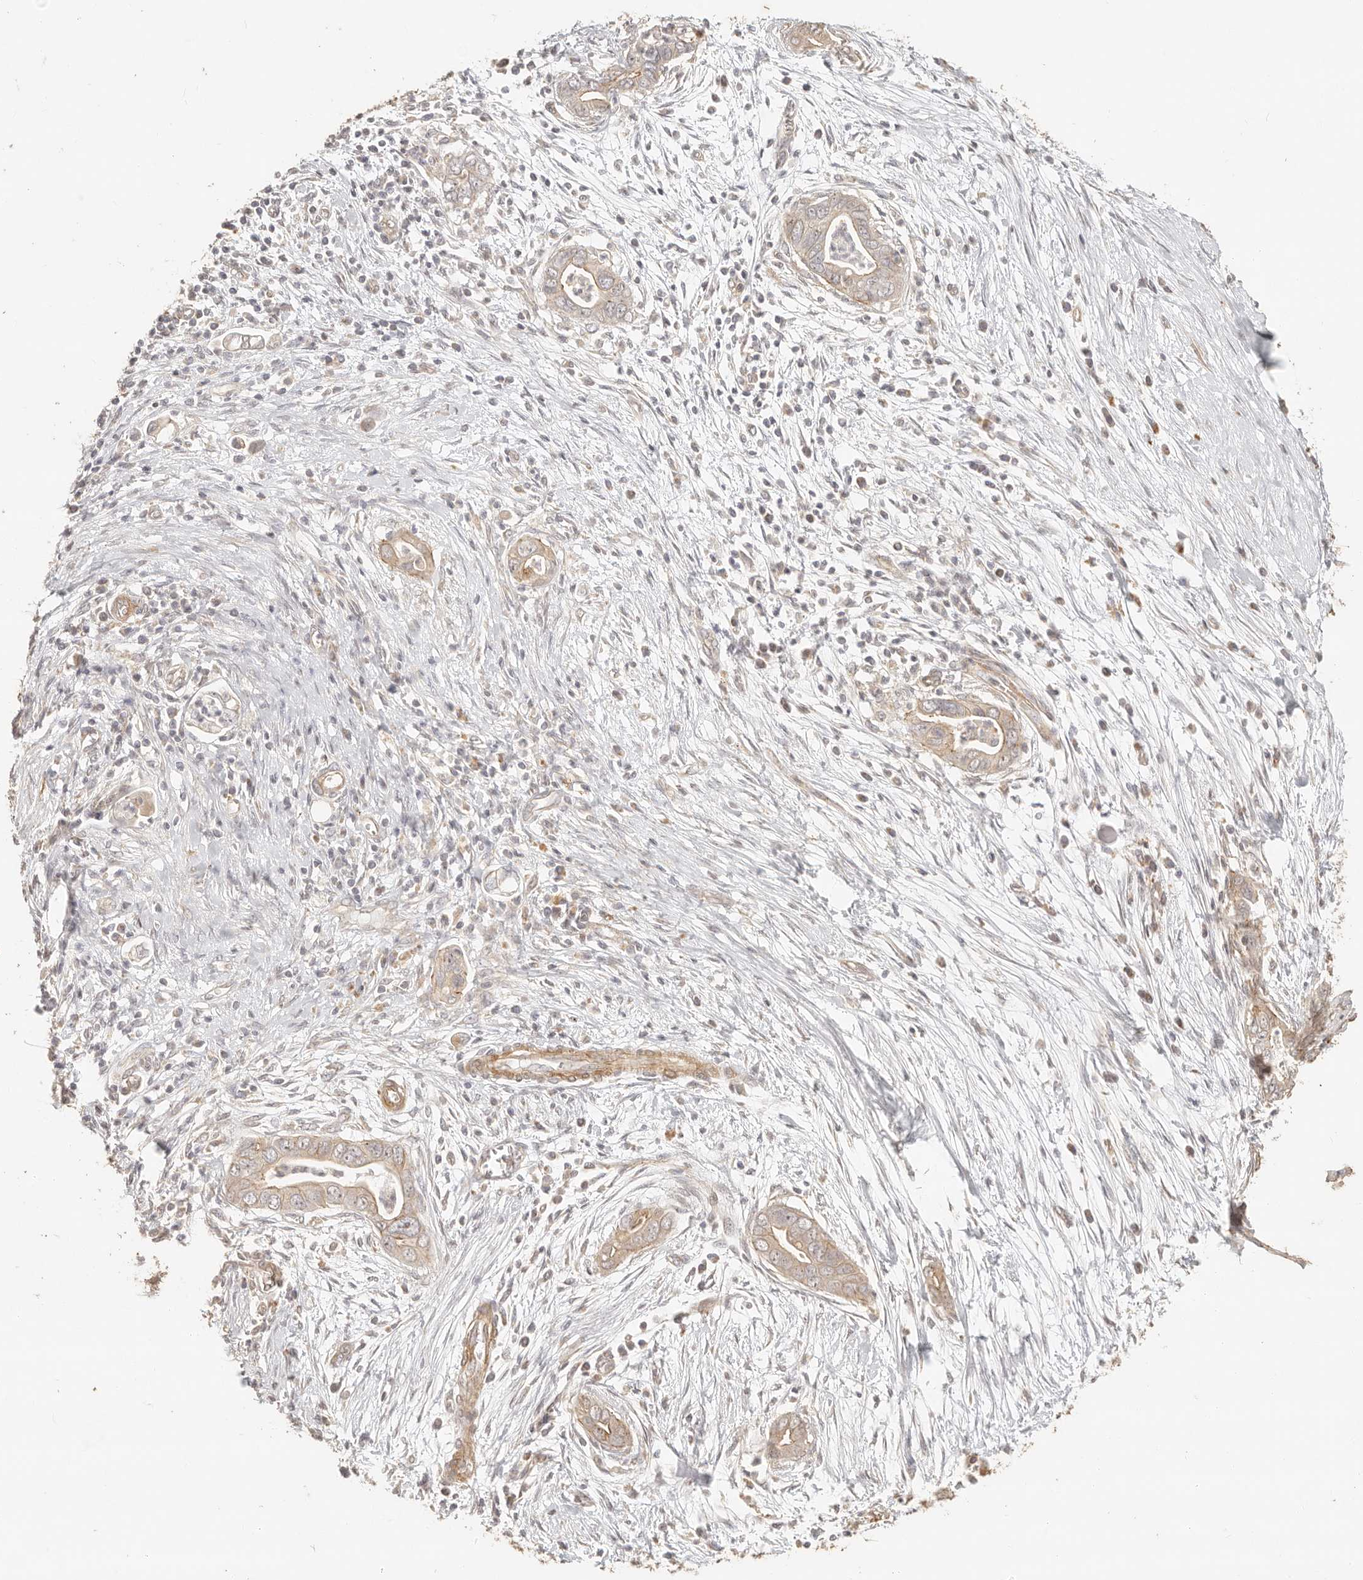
{"staining": {"intensity": "weak", "quantity": ">75%", "location": "cytoplasmic/membranous,nuclear"}, "tissue": "pancreatic cancer", "cell_type": "Tumor cells", "image_type": "cancer", "snomed": [{"axis": "morphology", "description": "Adenocarcinoma, NOS"}, {"axis": "topography", "description": "Pancreas"}], "caption": "Protein staining of pancreatic cancer tissue exhibits weak cytoplasmic/membranous and nuclear positivity in approximately >75% of tumor cells.", "gene": "PTPN22", "patient": {"sex": "male", "age": 75}}